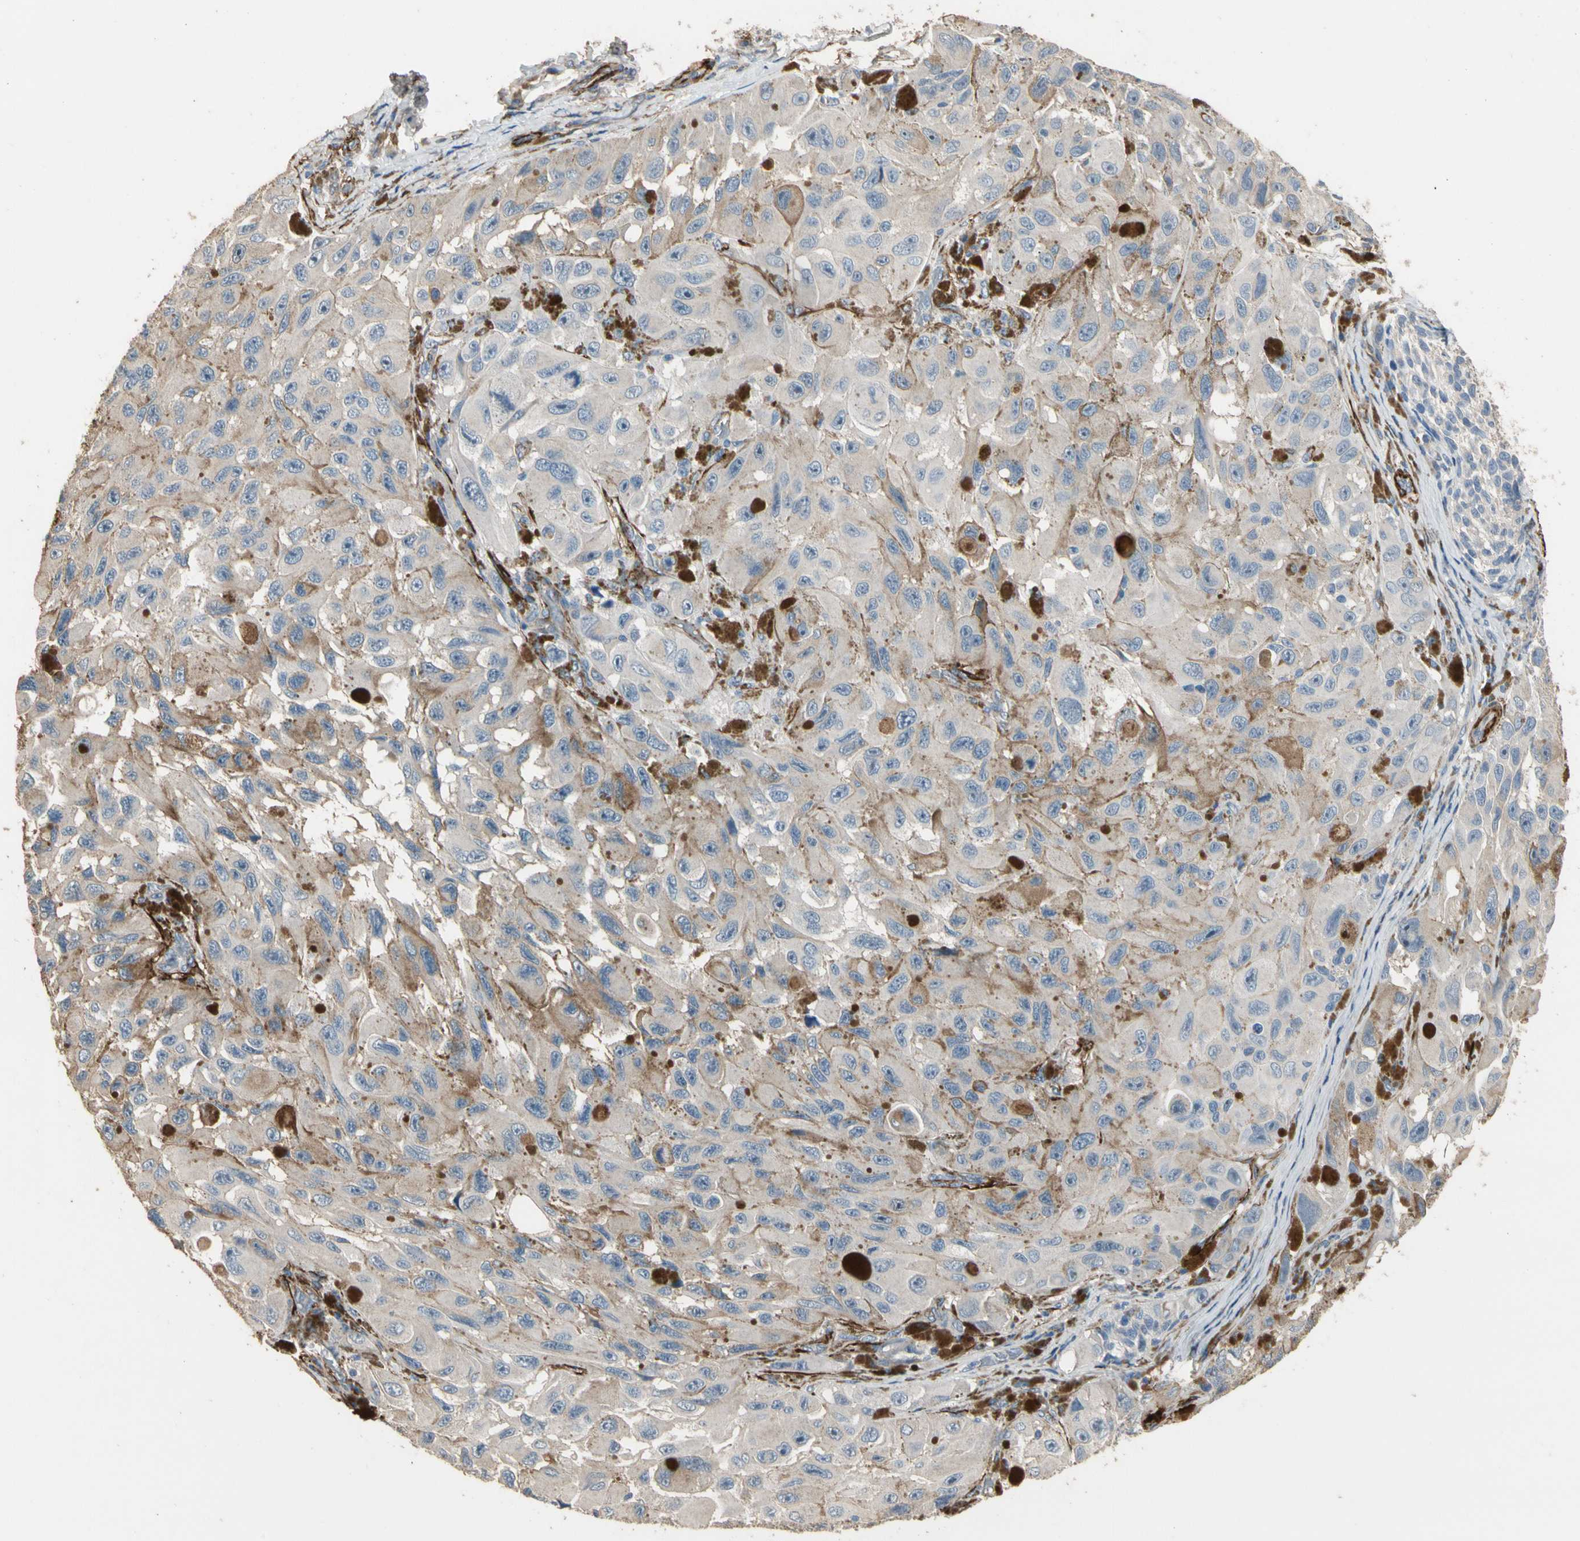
{"staining": {"intensity": "moderate", "quantity": "25%-75%", "location": "cytoplasmic/membranous"}, "tissue": "melanoma", "cell_type": "Tumor cells", "image_type": "cancer", "snomed": [{"axis": "morphology", "description": "Malignant melanoma, NOS"}, {"axis": "topography", "description": "Skin"}], "caption": "Tumor cells demonstrate medium levels of moderate cytoplasmic/membranous positivity in approximately 25%-75% of cells in melanoma.", "gene": "SUSD2", "patient": {"sex": "female", "age": 73}}